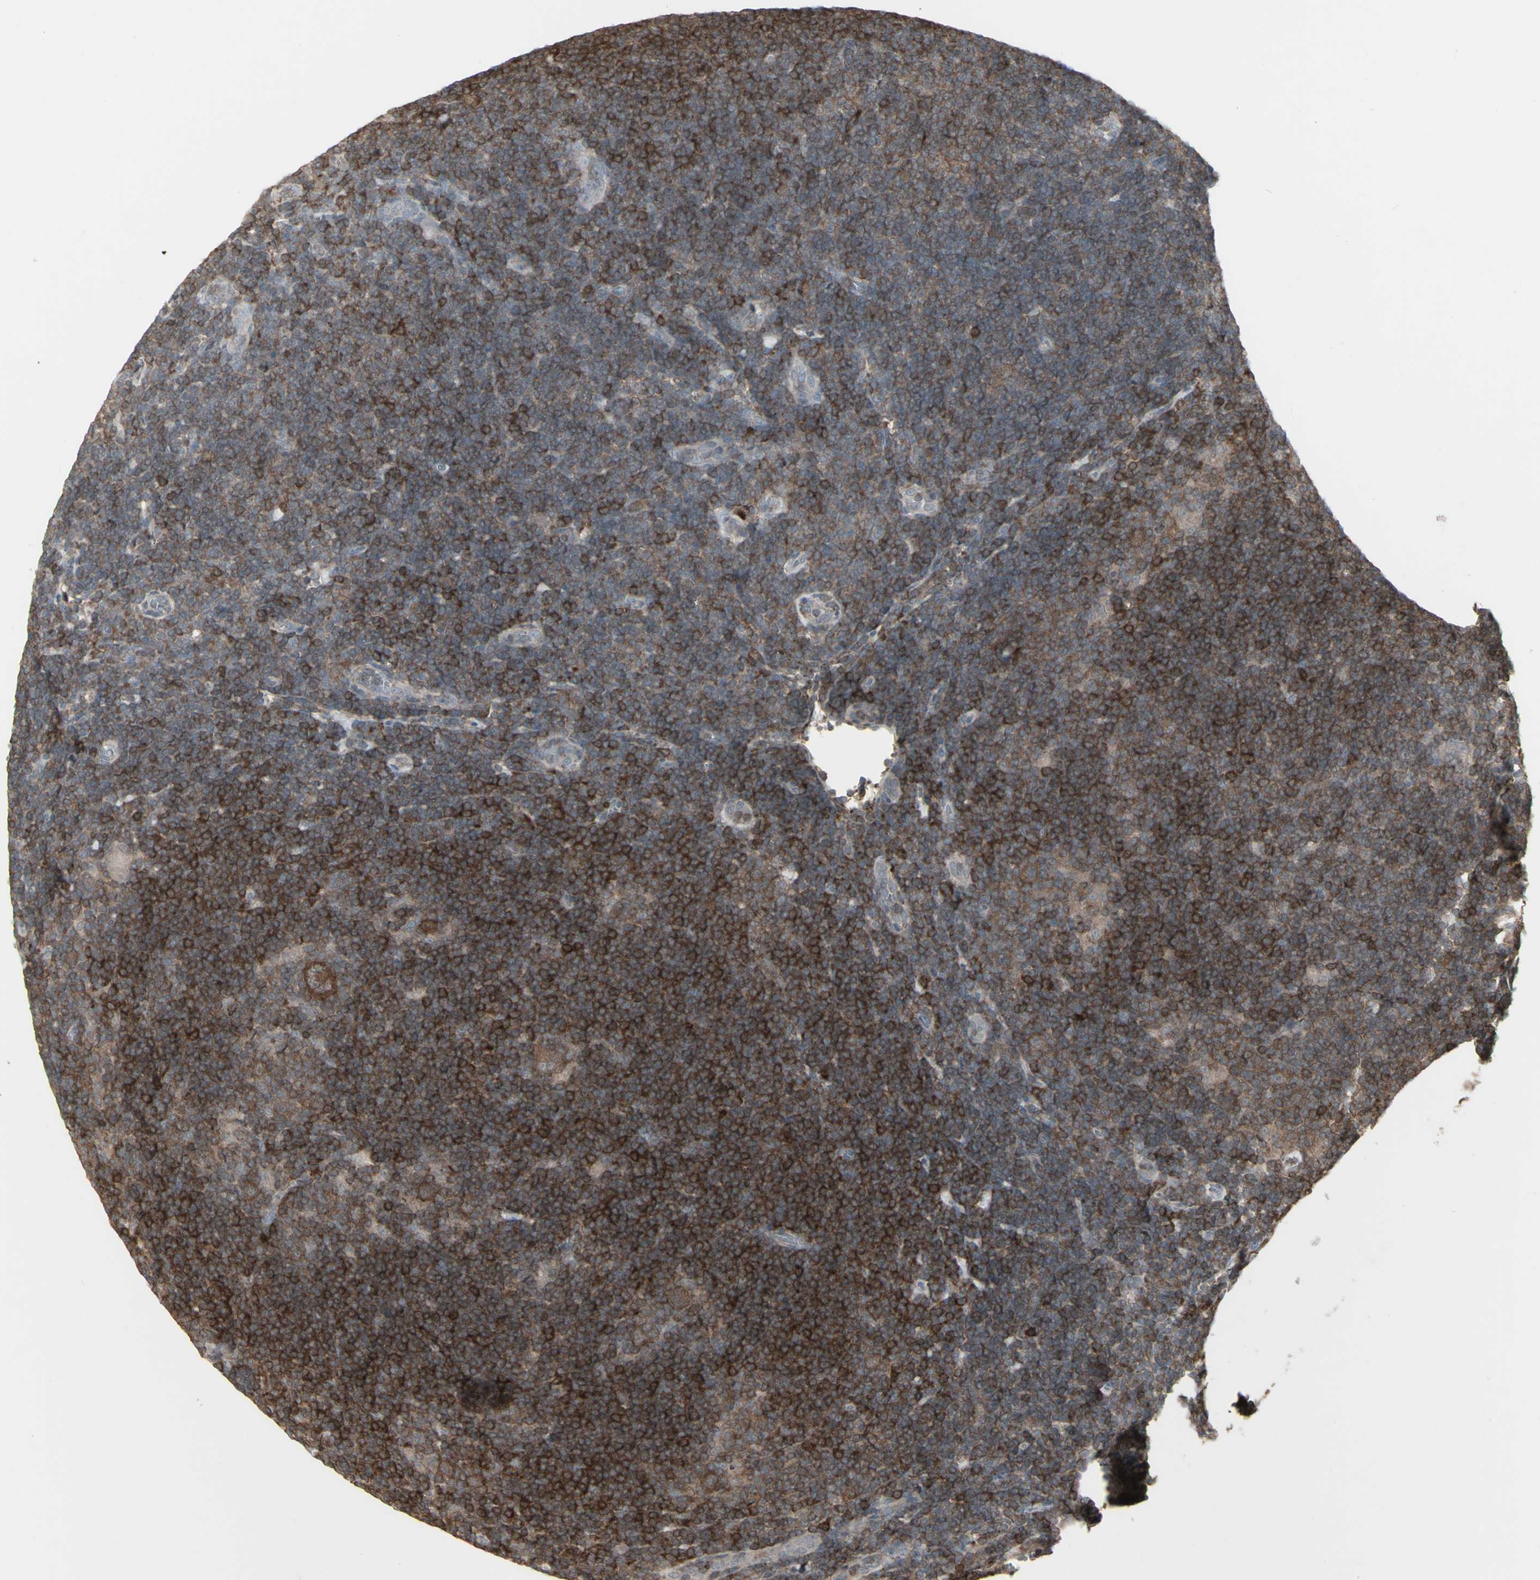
{"staining": {"intensity": "negative", "quantity": "none", "location": "none"}, "tissue": "lymphoma", "cell_type": "Tumor cells", "image_type": "cancer", "snomed": [{"axis": "morphology", "description": "Hodgkin's disease, NOS"}, {"axis": "topography", "description": "Lymph node"}], "caption": "Lymphoma was stained to show a protein in brown. There is no significant staining in tumor cells.", "gene": "CSK", "patient": {"sex": "female", "age": 57}}